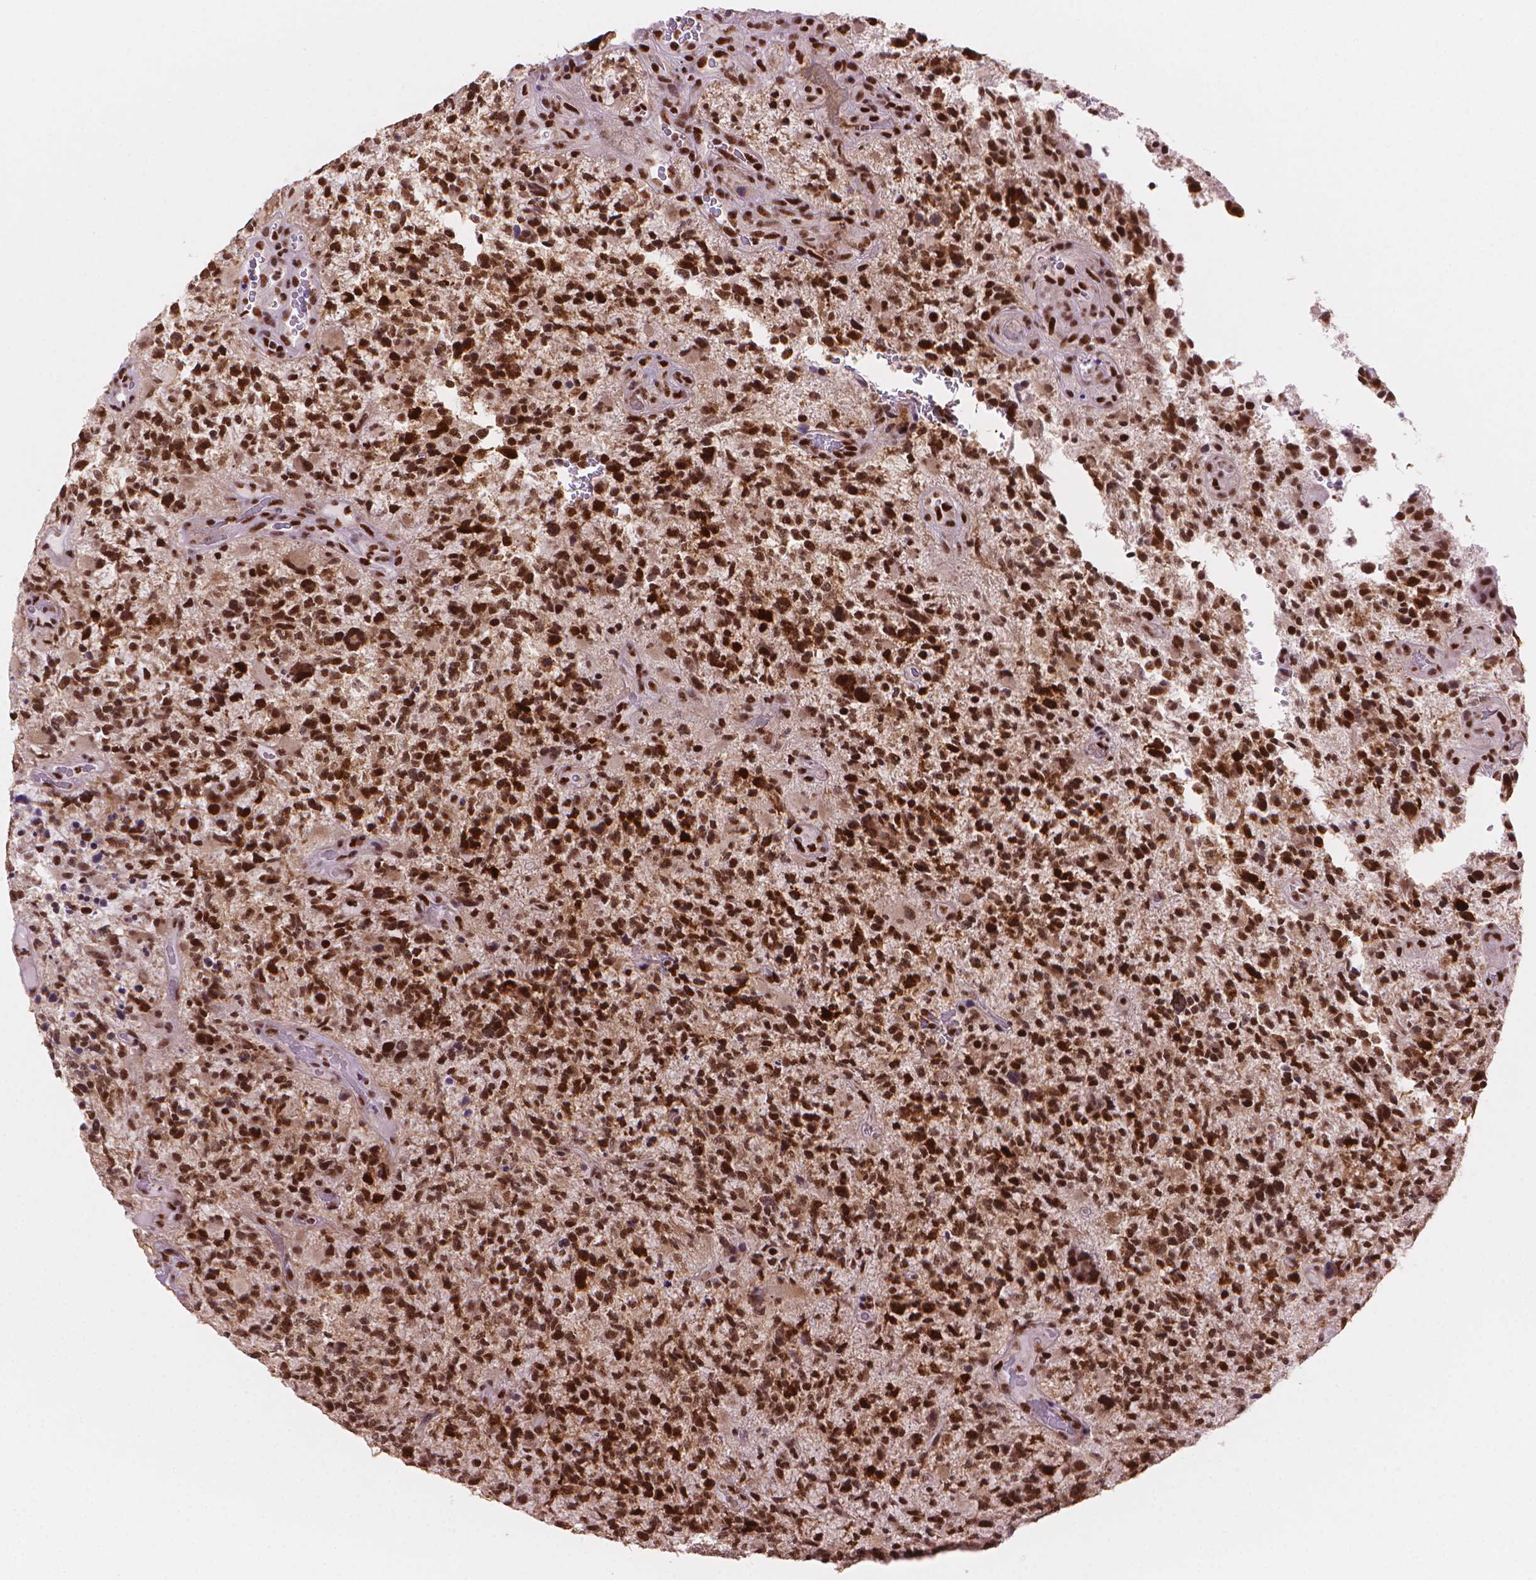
{"staining": {"intensity": "strong", "quantity": ">75%", "location": "nuclear"}, "tissue": "glioma", "cell_type": "Tumor cells", "image_type": "cancer", "snomed": [{"axis": "morphology", "description": "Glioma, malignant, High grade"}, {"axis": "topography", "description": "Brain"}], "caption": "This histopathology image demonstrates glioma stained with immunohistochemistry (IHC) to label a protein in brown. The nuclear of tumor cells show strong positivity for the protein. Nuclei are counter-stained blue.", "gene": "UBN1", "patient": {"sex": "female", "age": 71}}